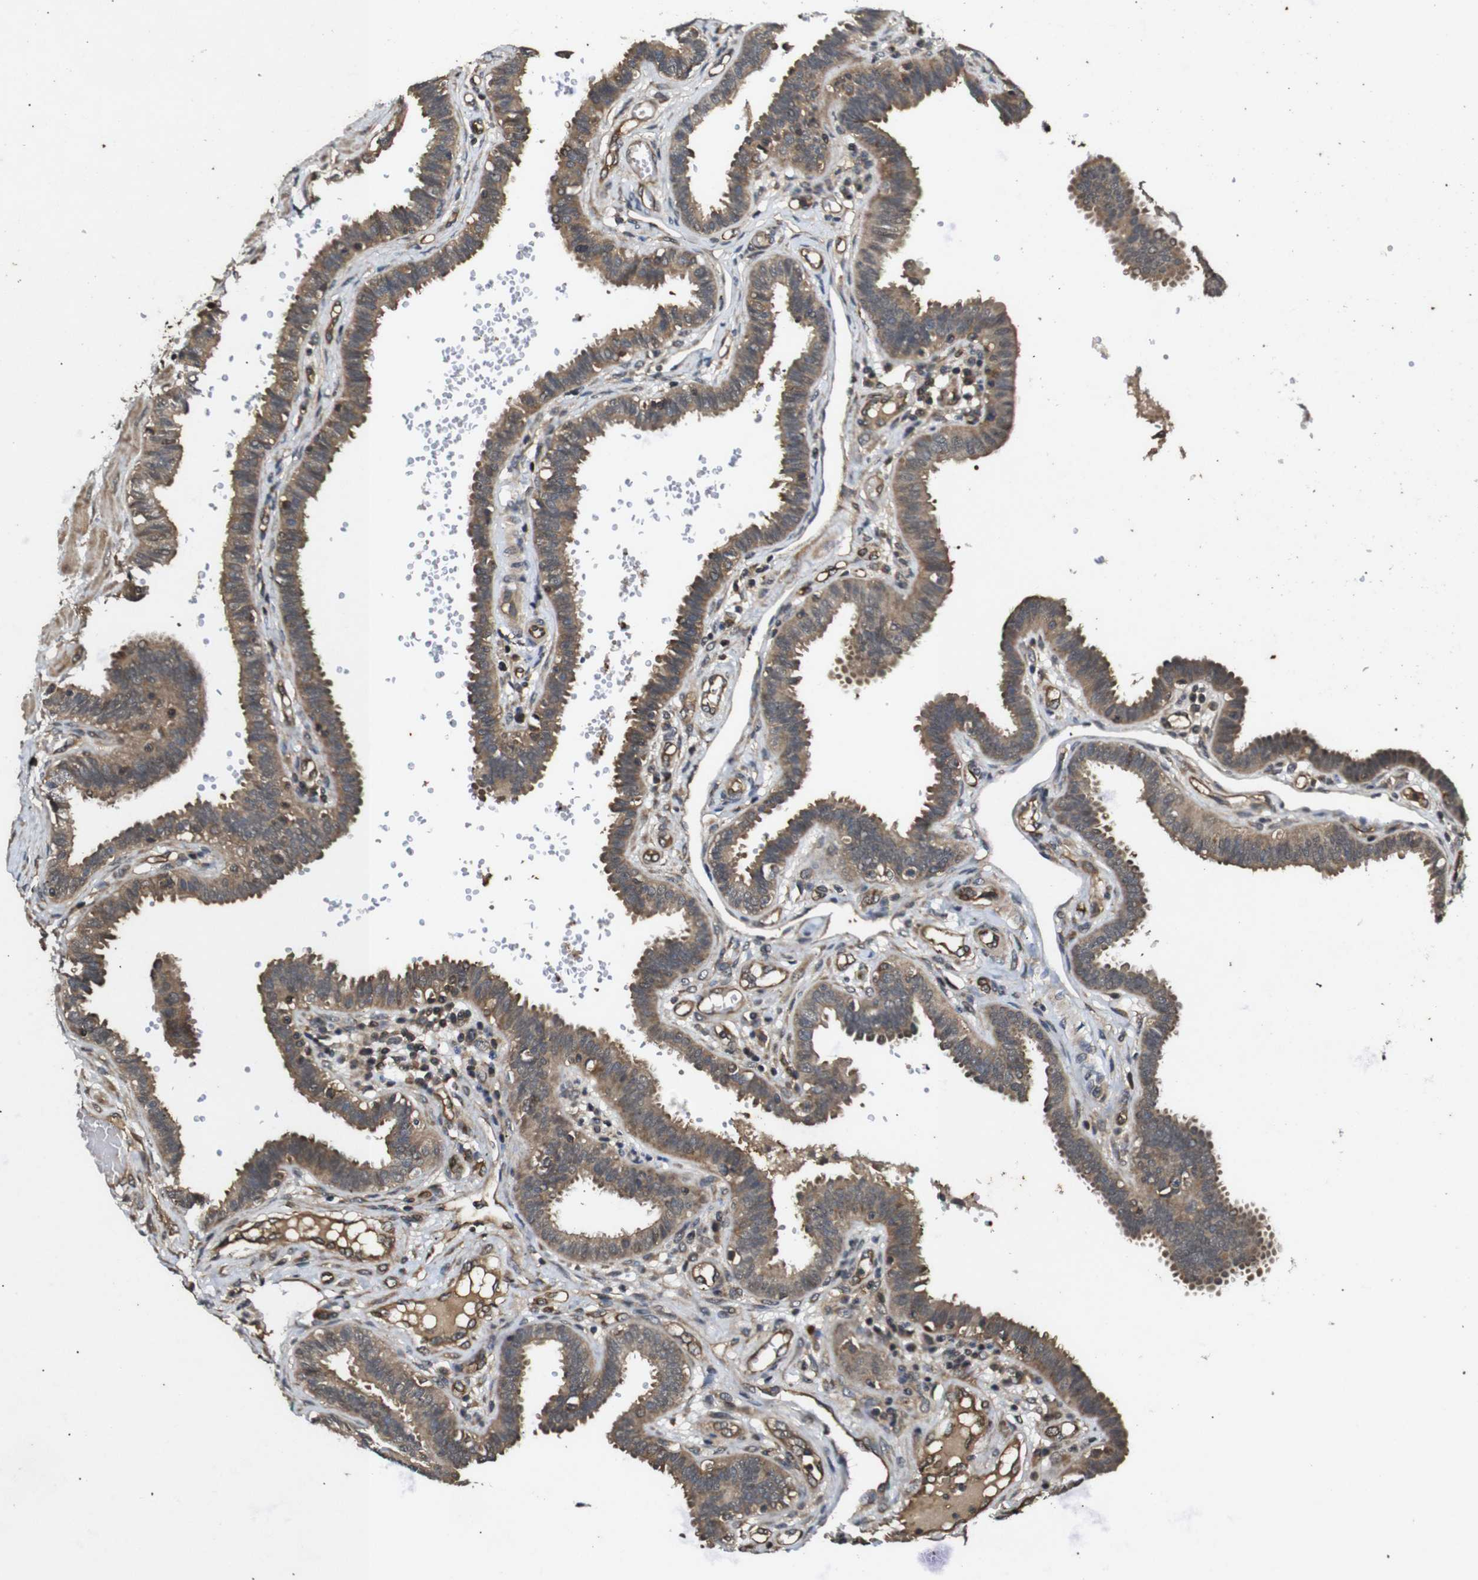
{"staining": {"intensity": "moderate", "quantity": ">75%", "location": "cytoplasmic/membranous"}, "tissue": "fallopian tube", "cell_type": "Glandular cells", "image_type": "normal", "snomed": [{"axis": "morphology", "description": "Normal tissue, NOS"}, {"axis": "topography", "description": "Fallopian tube"}], "caption": "Brown immunohistochemical staining in benign human fallopian tube reveals moderate cytoplasmic/membranous expression in approximately >75% of glandular cells.", "gene": "RIPK1", "patient": {"sex": "female", "age": 32}}